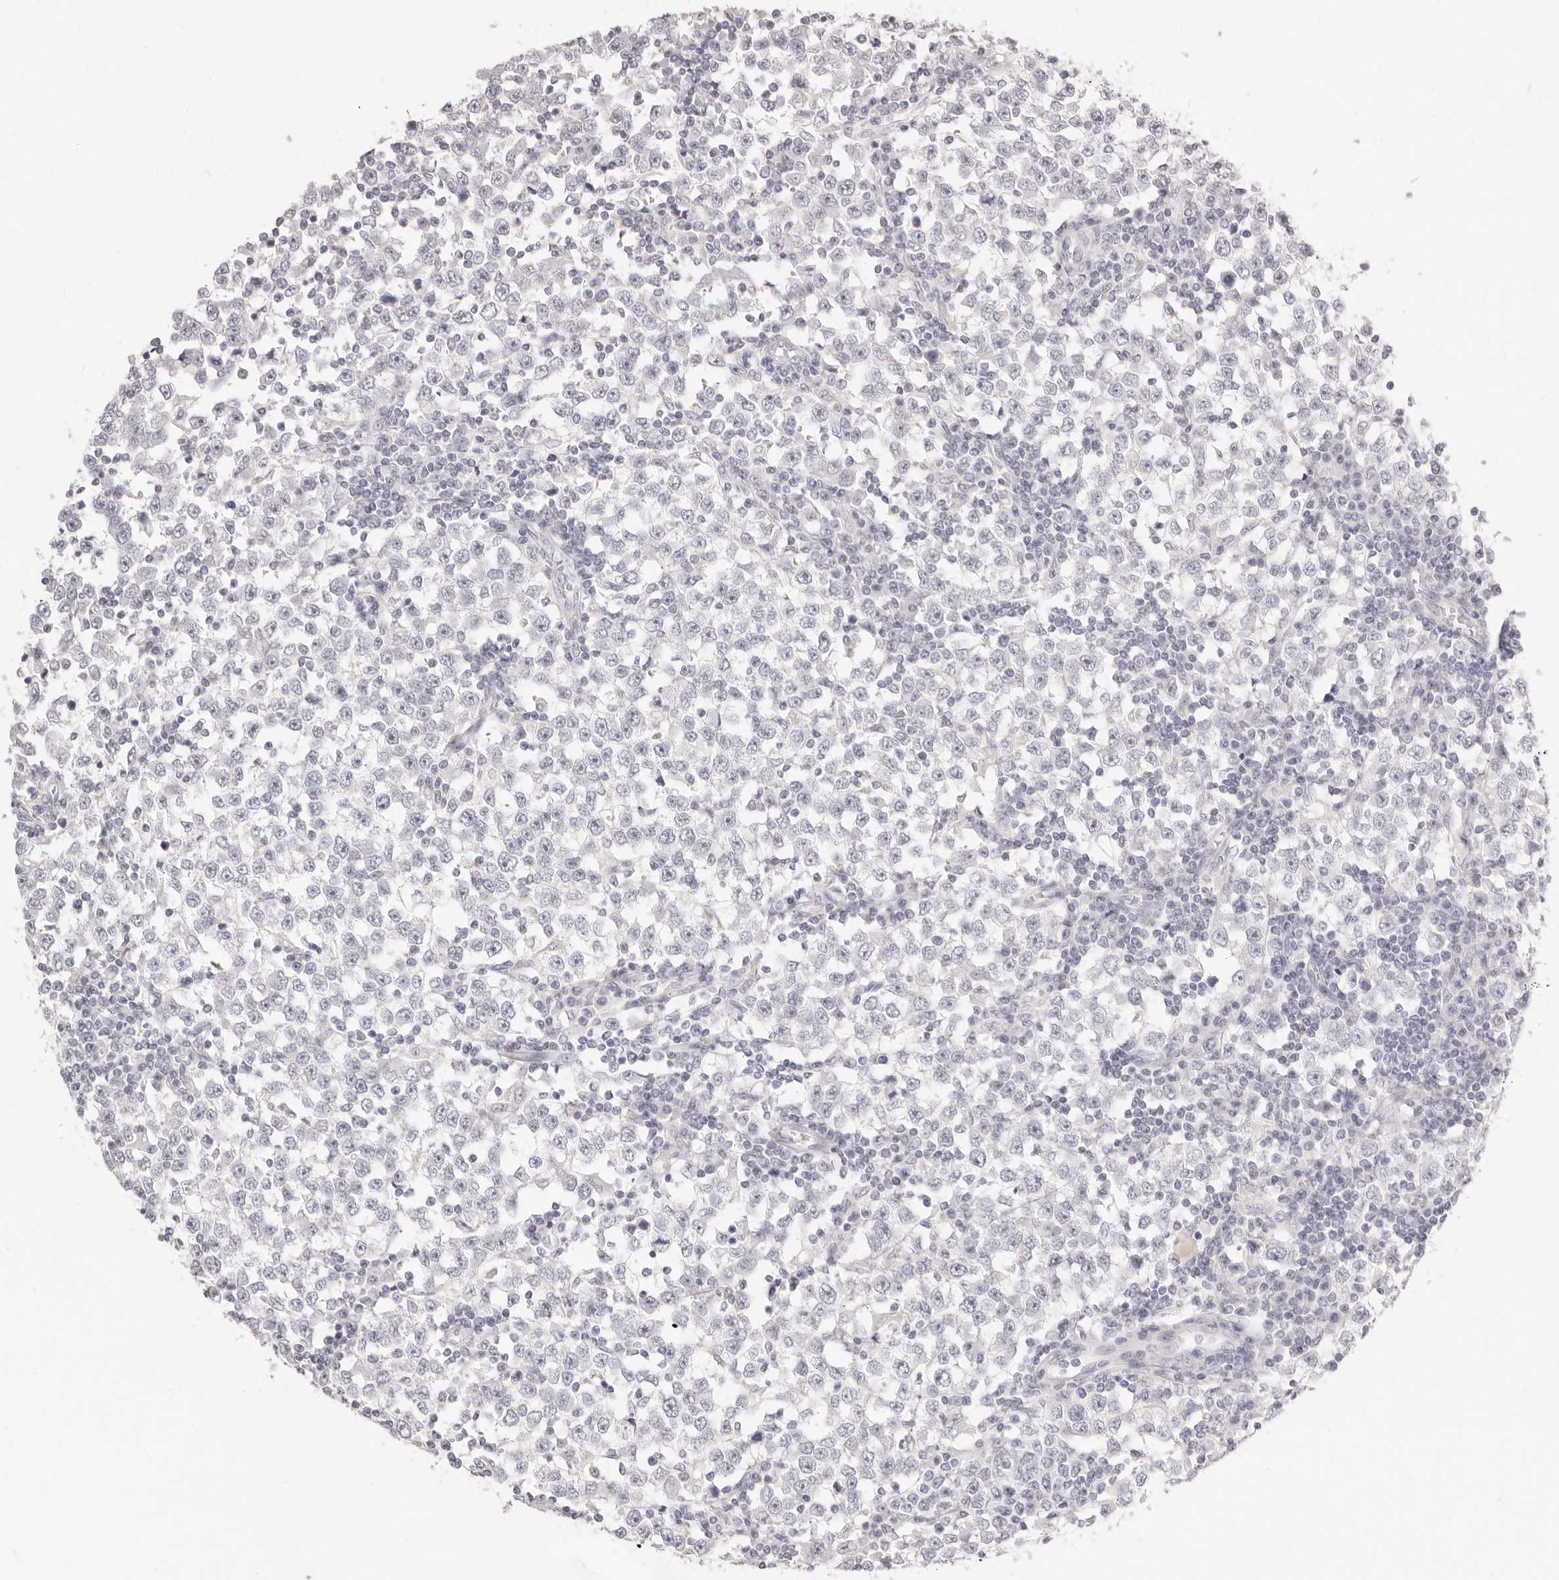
{"staining": {"intensity": "negative", "quantity": "none", "location": "none"}, "tissue": "testis cancer", "cell_type": "Tumor cells", "image_type": "cancer", "snomed": [{"axis": "morphology", "description": "Seminoma, NOS"}, {"axis": "topography", "description": "Testis"}], "caption": "The photomicrograph demonstrates no staining of tumor cells in testis cancer (seminoma). (Stains: DAB immunohistochemistry (IHC) with hematoxylin counter stain, Microscopy: brightfield microscopy at high magnification).", "gene": "FABP1", "patient": {"sex": "male", "age": 65}}